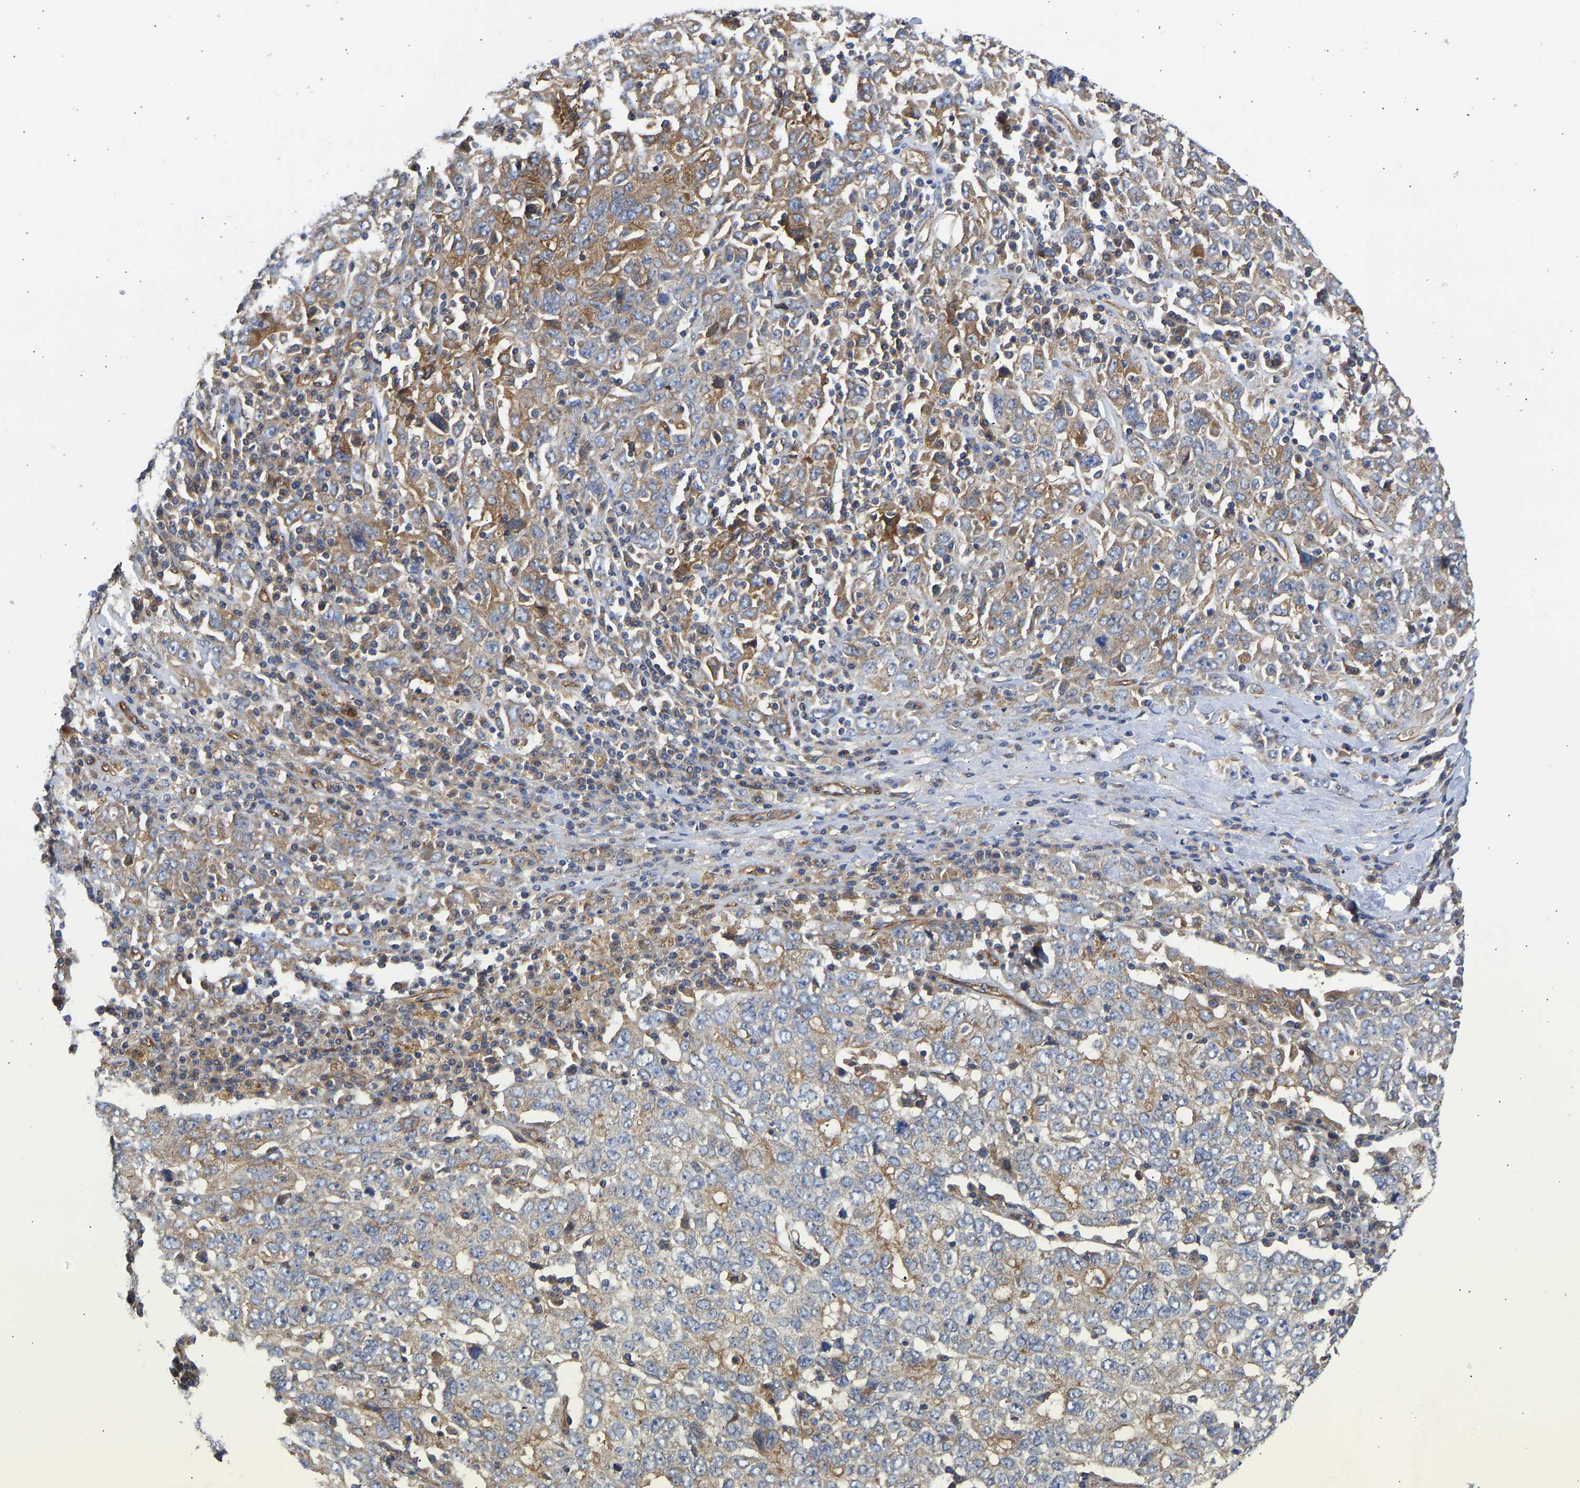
{"staining": {"intensity": "moderate", "quantity": ">75%", "location": "cytoplasmic/membranous"}, "tissue": "ovarian cancer", "cell_type": "Tumor cells", "image_type": "cancer", "snomed": [{"axis": "morphology", "description": "Carcinoma, endometroid"}, {"axis": "topography", "description": "Ovary"}], "caption": "This histopathology image demonstrates immunohistochemistry staining of endometroid carcinoma (ovarian), with medium moderate cytoplasmic/membranous expression in about >75% of tumor cells.", "gene": "MYO1C", "patient": {"sex": "female", "age": 62}}